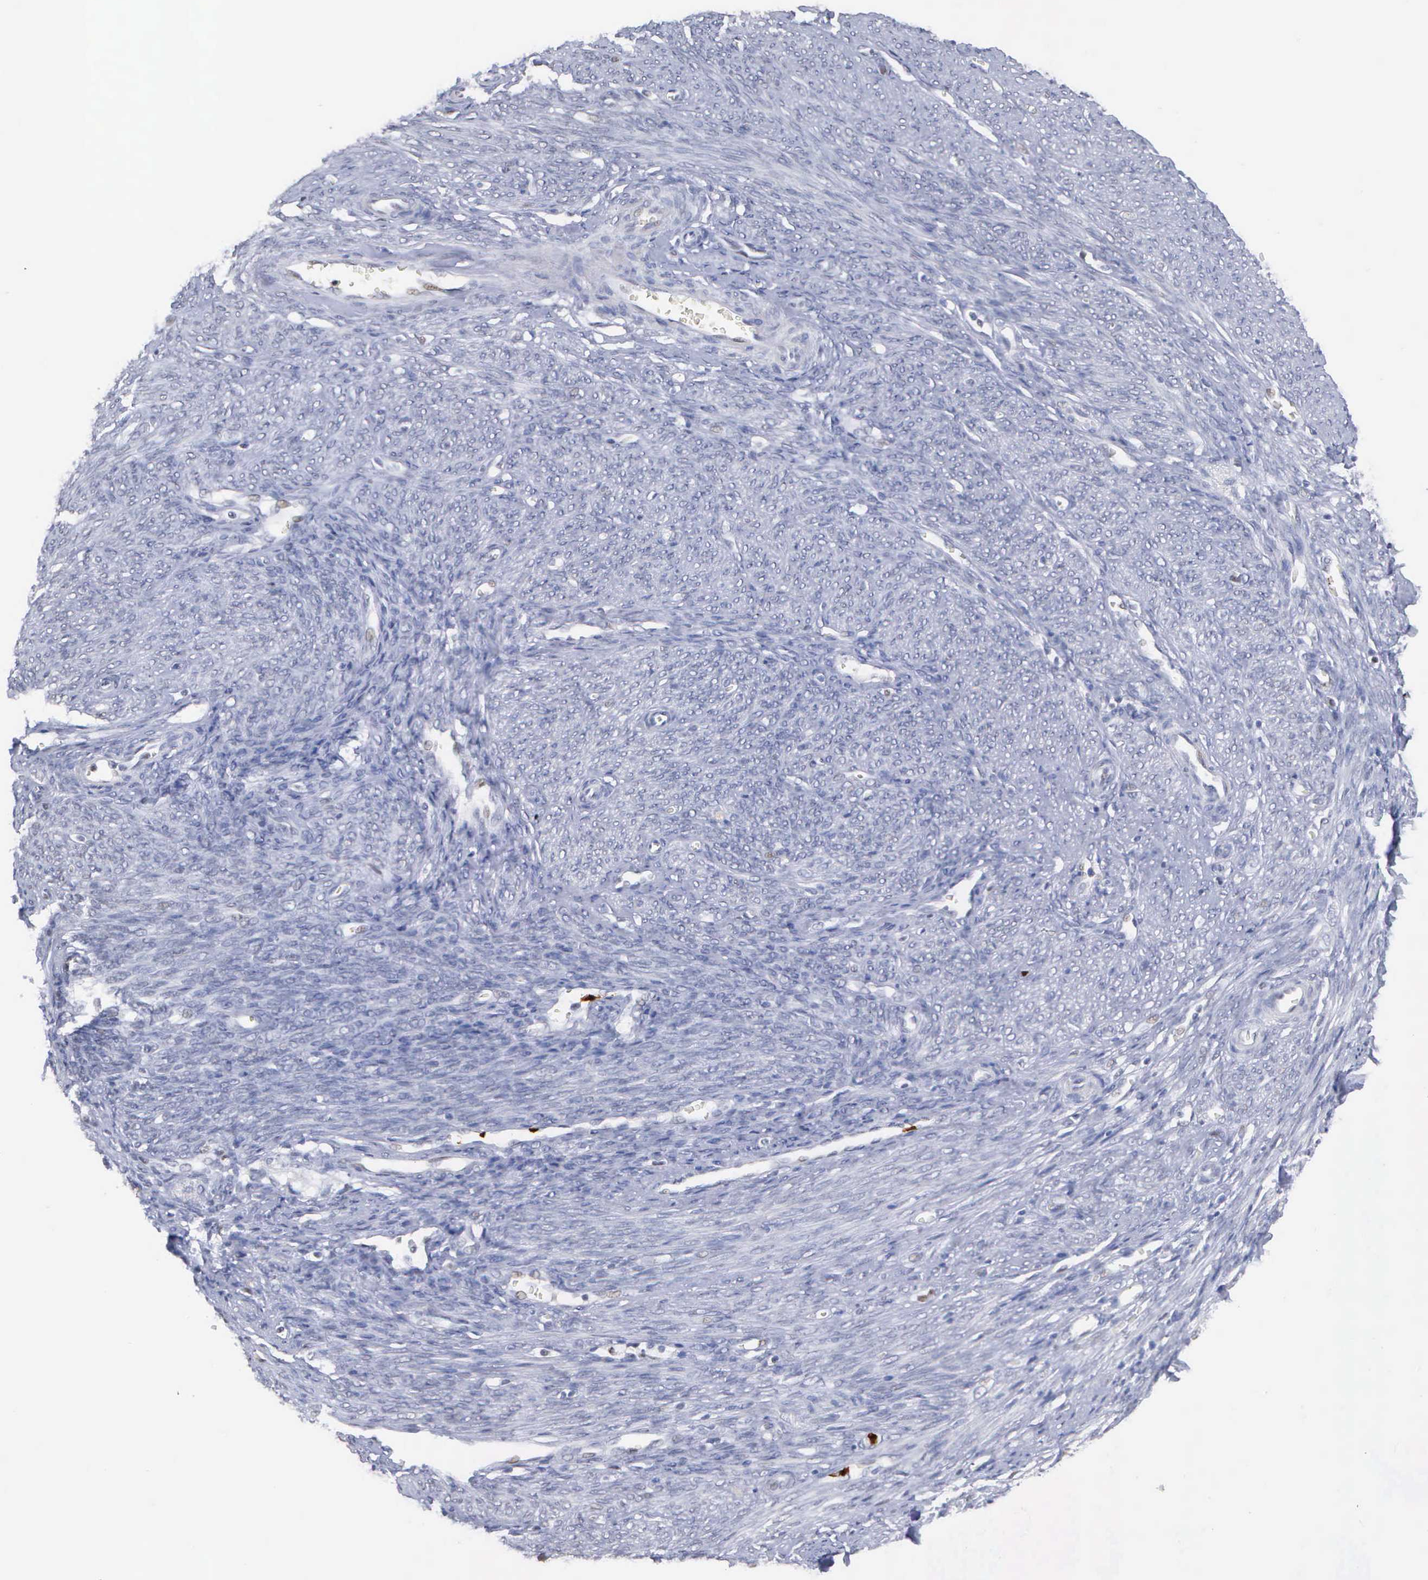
{"staining": {"intensity": "negative", "quantity": "none", "location": "none"}, "tissue": "endometrium", "cell_type": "Cells in endometrial stroma", "image_type": "normal", "snomed": [{"axis": "morphology", "description": "Normal tissue, NOS"}, {"axis": "topography", "description": "Uterus"}], "caption": "This photomicrograph is of normal endometrium stained with IHC to label a protein in brown with the nuclei are counter-stained blue. There is no staining in cells in endometrial stroma.", "gene": "SPIN3", "patient": {"sex": "female", "age": 83}}